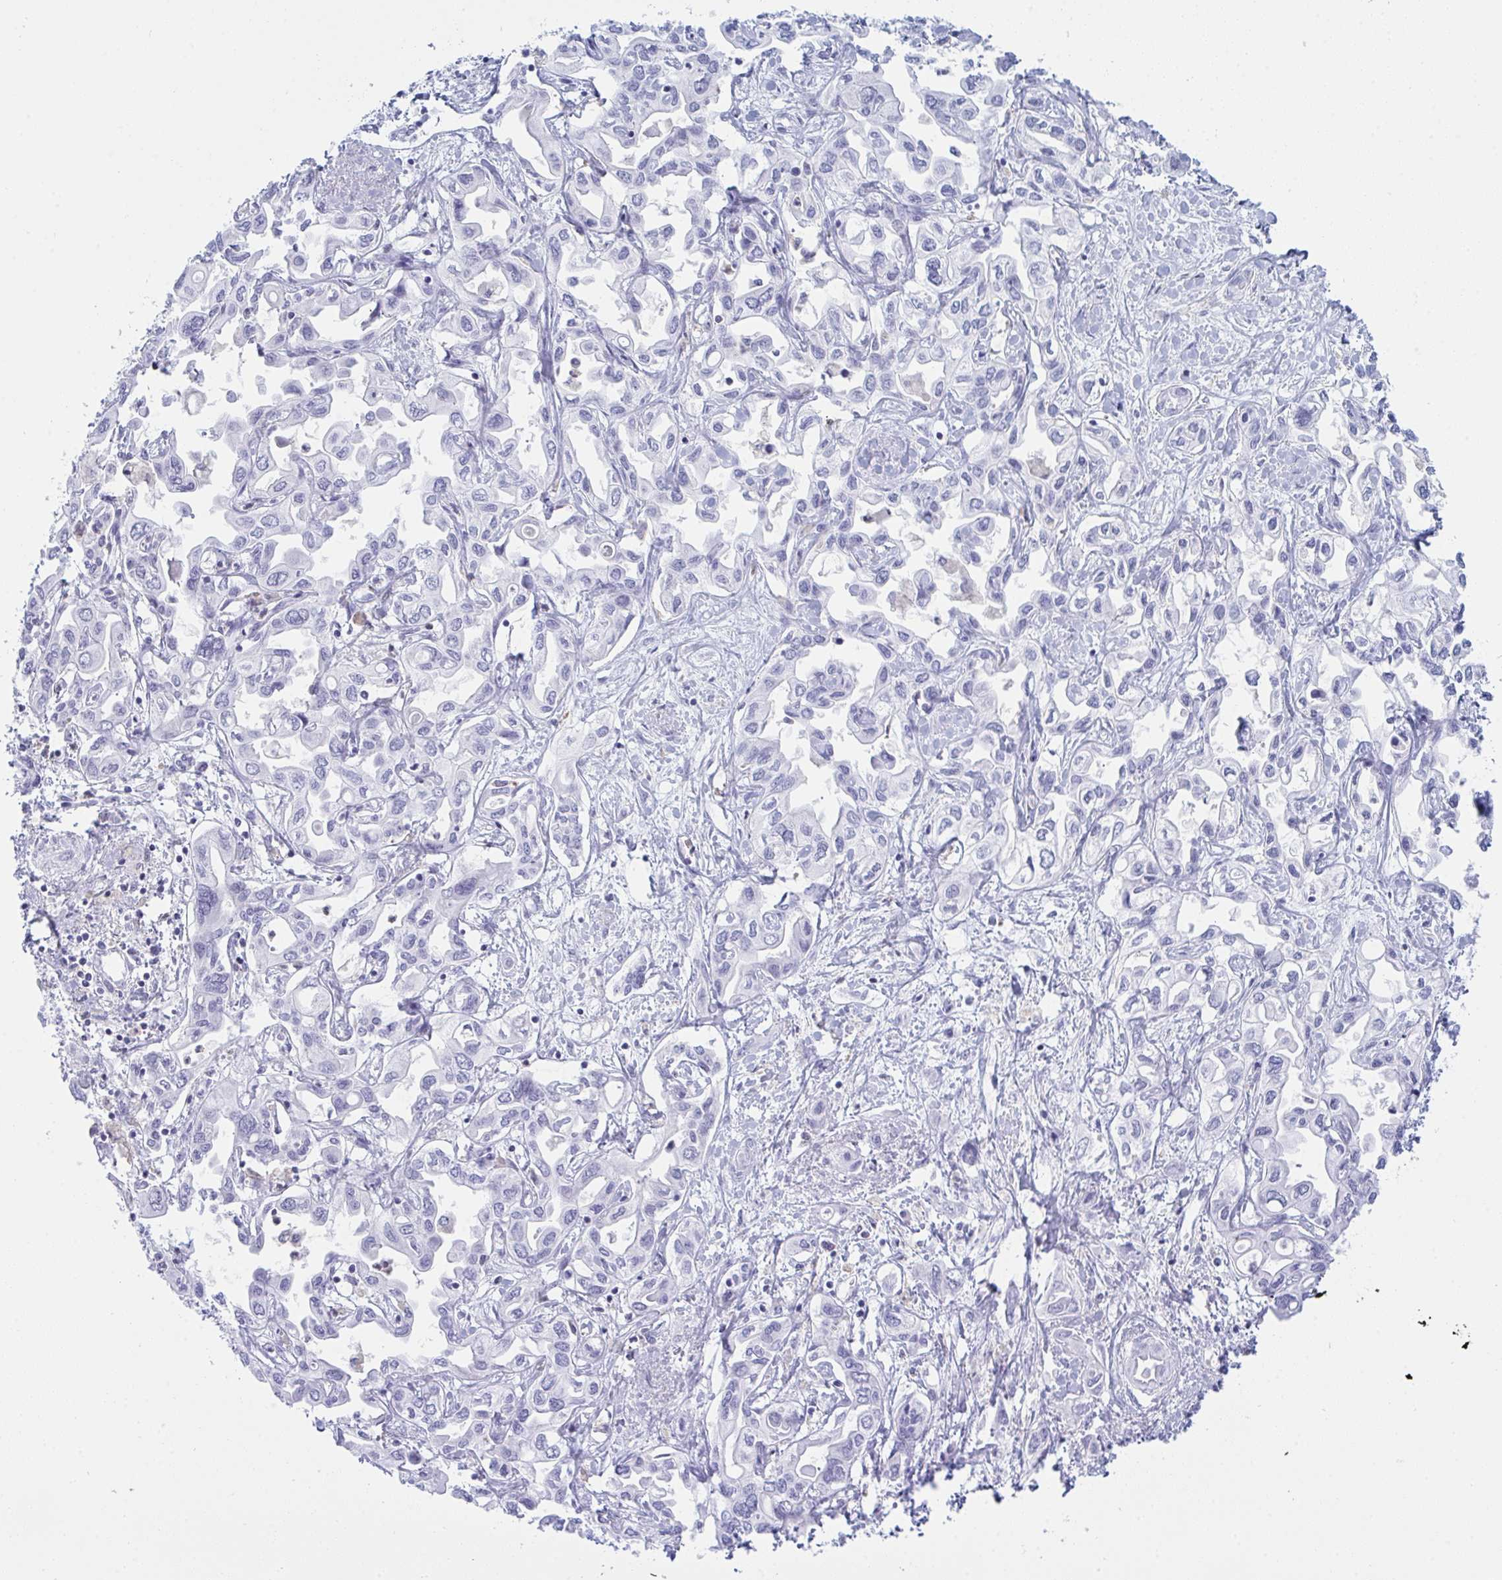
{"staining": {"intensity": "negative", "quantity": "none", "location": "none"}, "tissue": "liver cancer", "cell_type": "Tumor cells", "image_type": "cancer", "snomed": [{"axis": "morphology", "description": "Cholangiocarcinoma"}, {"axis": "topography", "description": "Liver"}], "caption": "This micrograph is of liver cancer stained with immunohistochemistry (IHC) to label a protein in brown with the nuclei are counter-stained blue. There is no staining in tumor cells.", "gene": "MYO1F", "patient": {"sex": "female", "age": 64}}